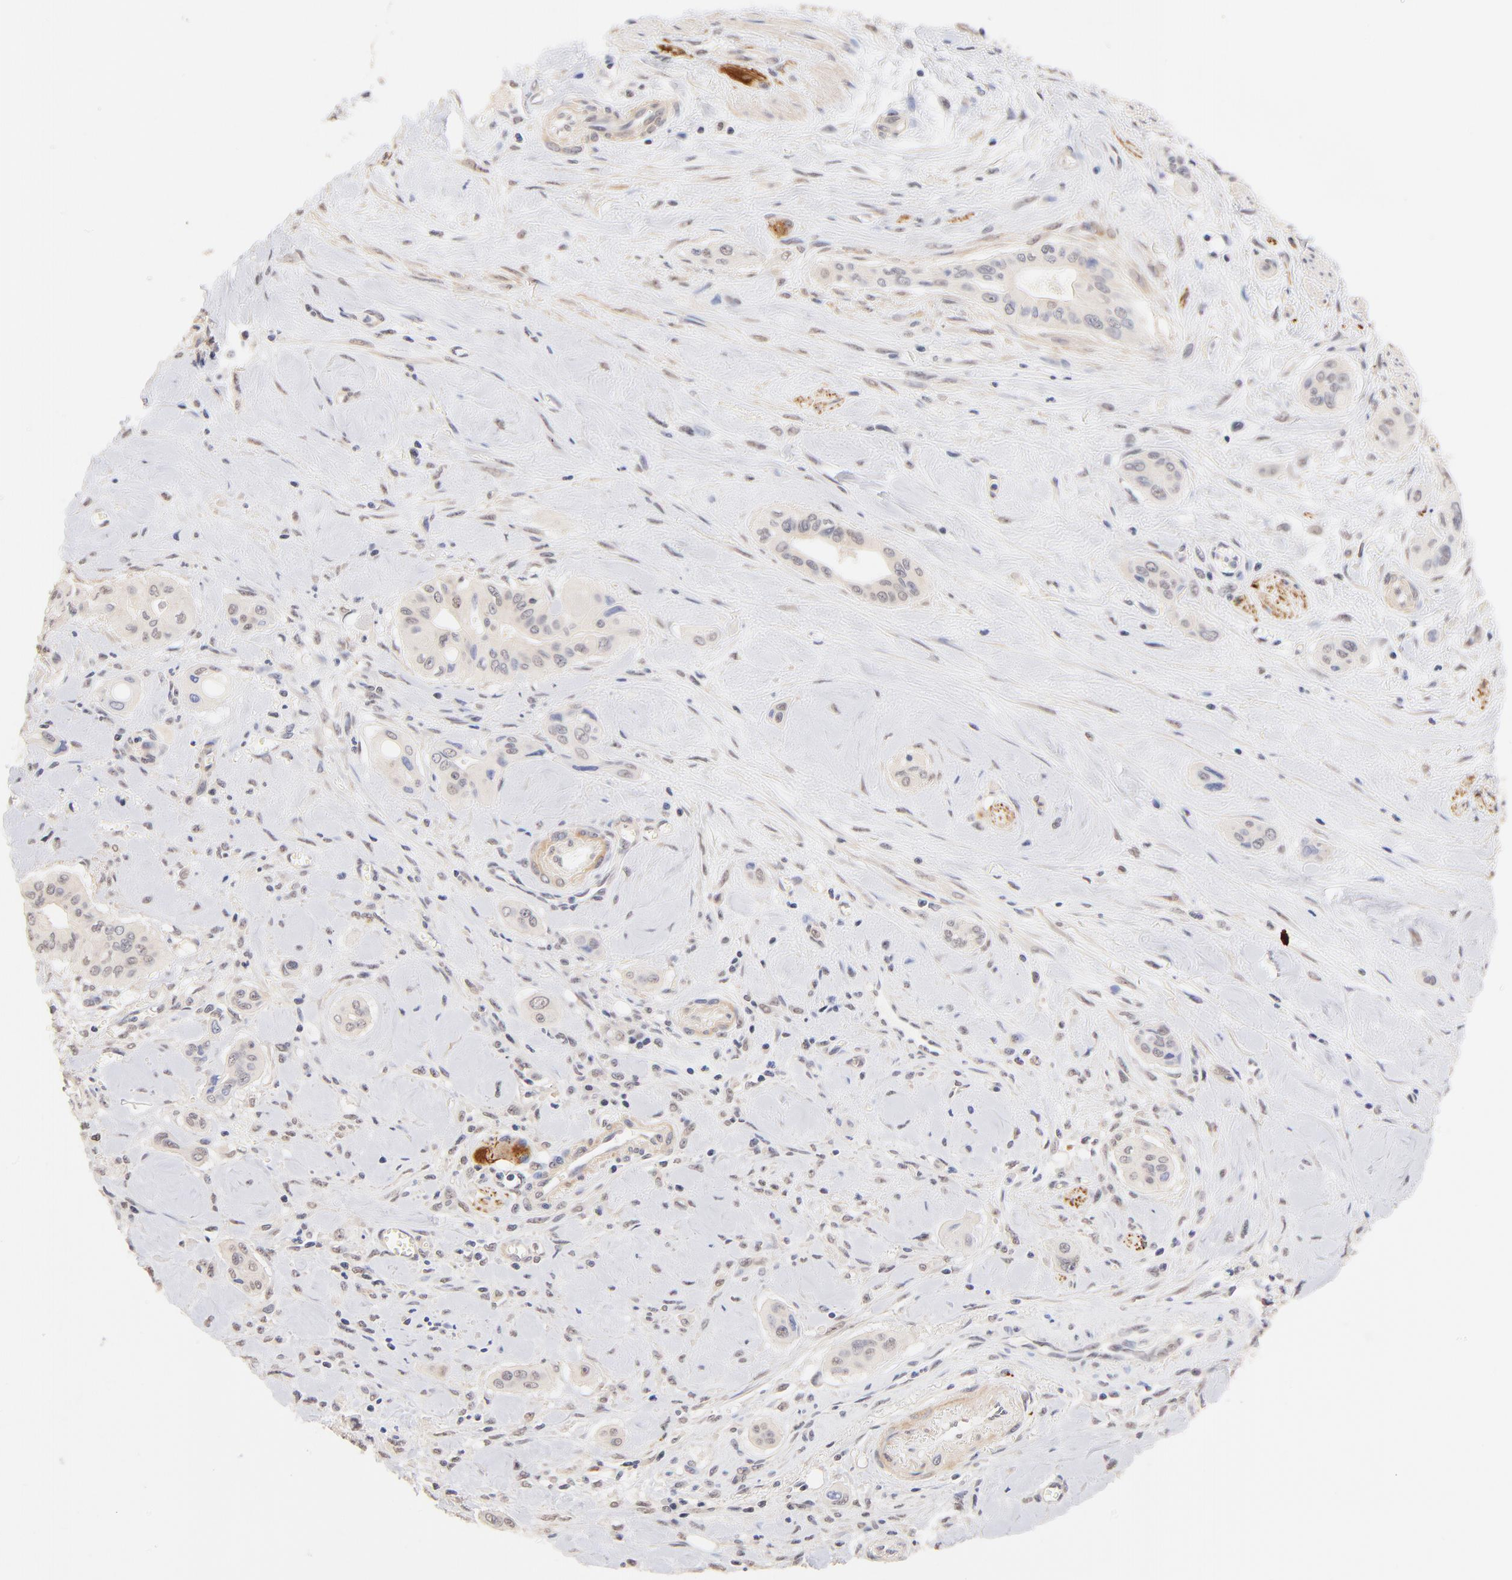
{"staining": {"intensity": "negative", "quantity": "none", "location": "none"}, "tissue": "pancreatic cancer", "cell_type": "Tumor cells", "image_type": "cancer", "snomed": [{"axis": "morphology", "description": "Adenocarcinoma, NOS"}, {"axis": "topography", "description": "Pancreas"}], "caption": "Protein analysis of pancreatic cancer (adenocarcinoma) demonstrates no significant staining in tumor cells.", "gene": "RIBC2", "patient": {"sex": "male", "age": 77}}